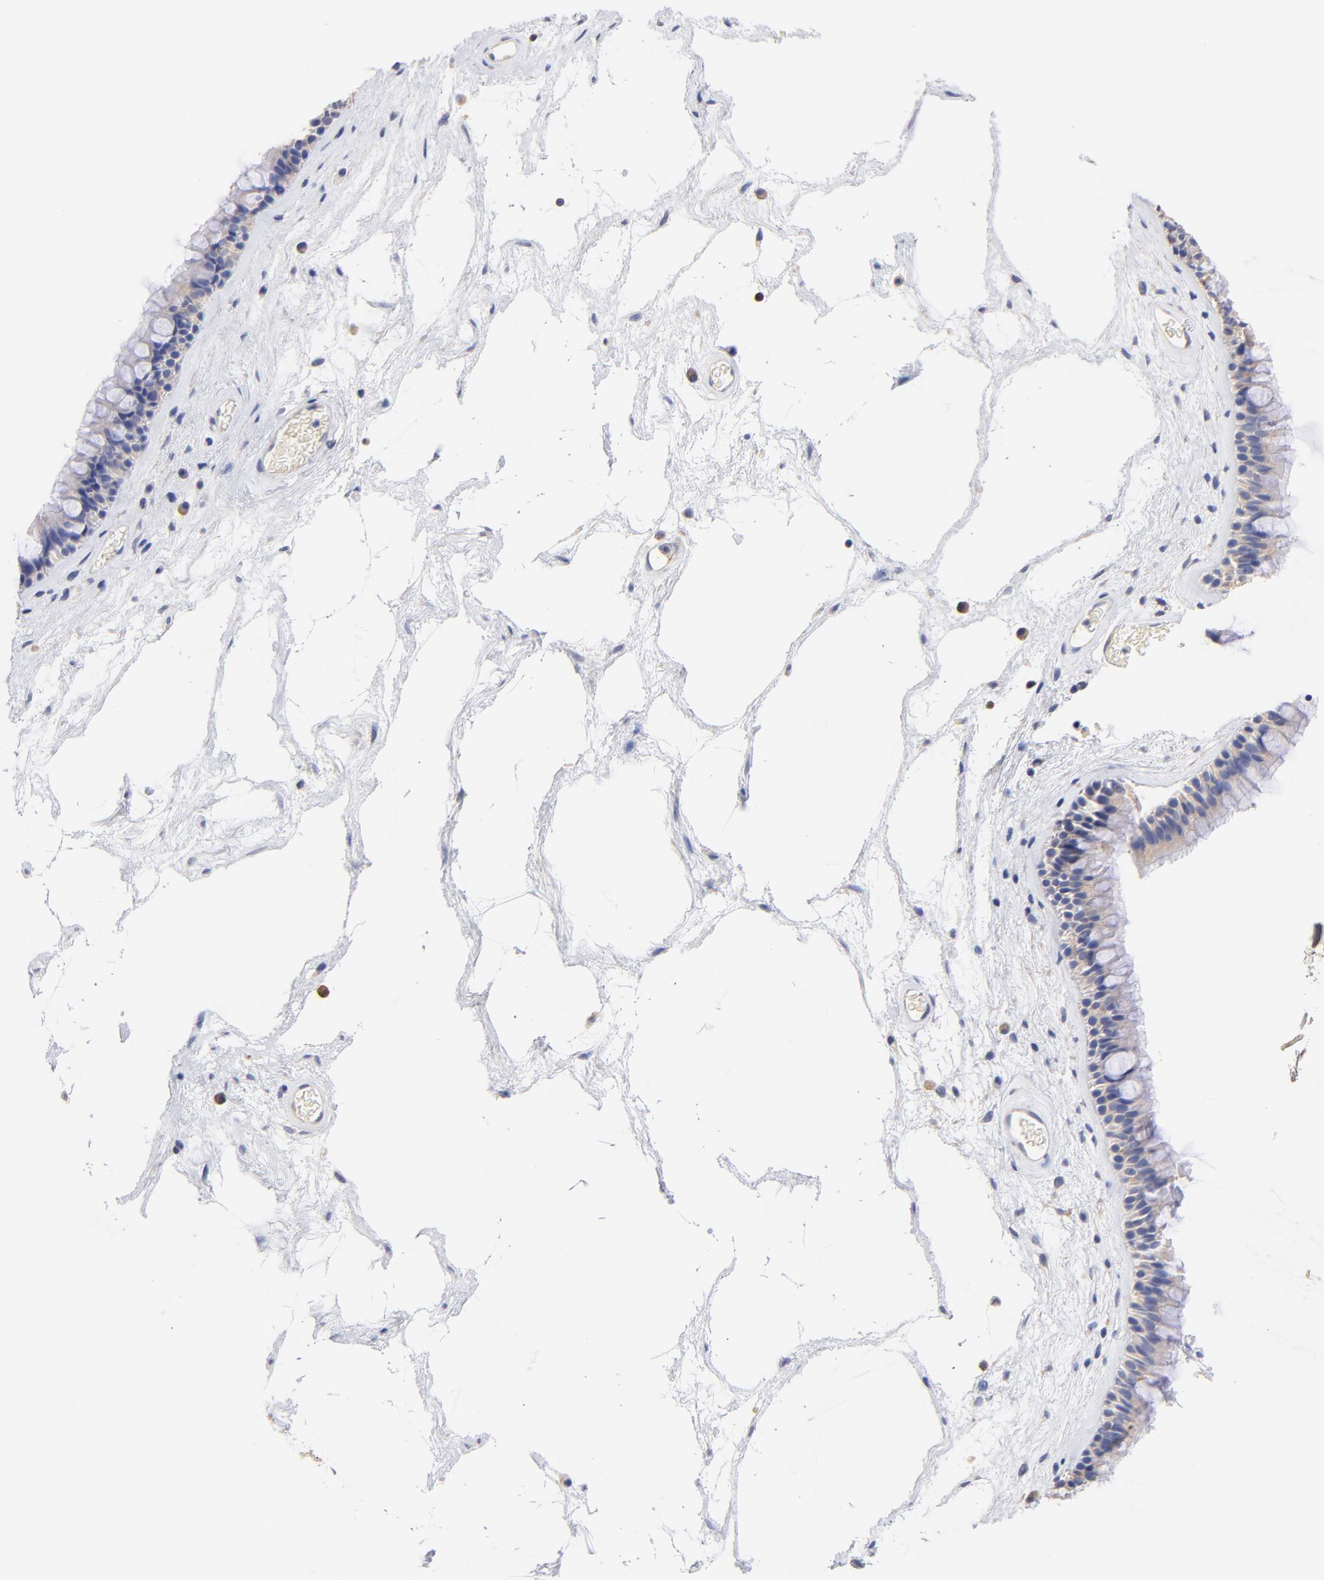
{"staining": {"intensity": "weak", "quantity": ">75%", "location": "cytoplasmic/membranous"}, "tissue": "nasopharynx", "cell_type": "Respiratory epithelial cells", "image_type": "normal", "snomed": [{"axis": "morphology", "description": "Normal tissue, NOS"}, {"axis": "morphology", "description": "Inflammation, NOS"}, {"axis": "topography", "description": "Nasopharynx"}], "caption": "This photomicrograph reveals unremarkable nasopharynx stained with IHC to label a protein in brown. The cytoplasmic/membranous of respiratory epithelial cells show weak positivity for the protein. Nuclei are counter-stained blue.", "gene": "TNFRSF13C", "patient": {"sex": "male", "age": 48}}